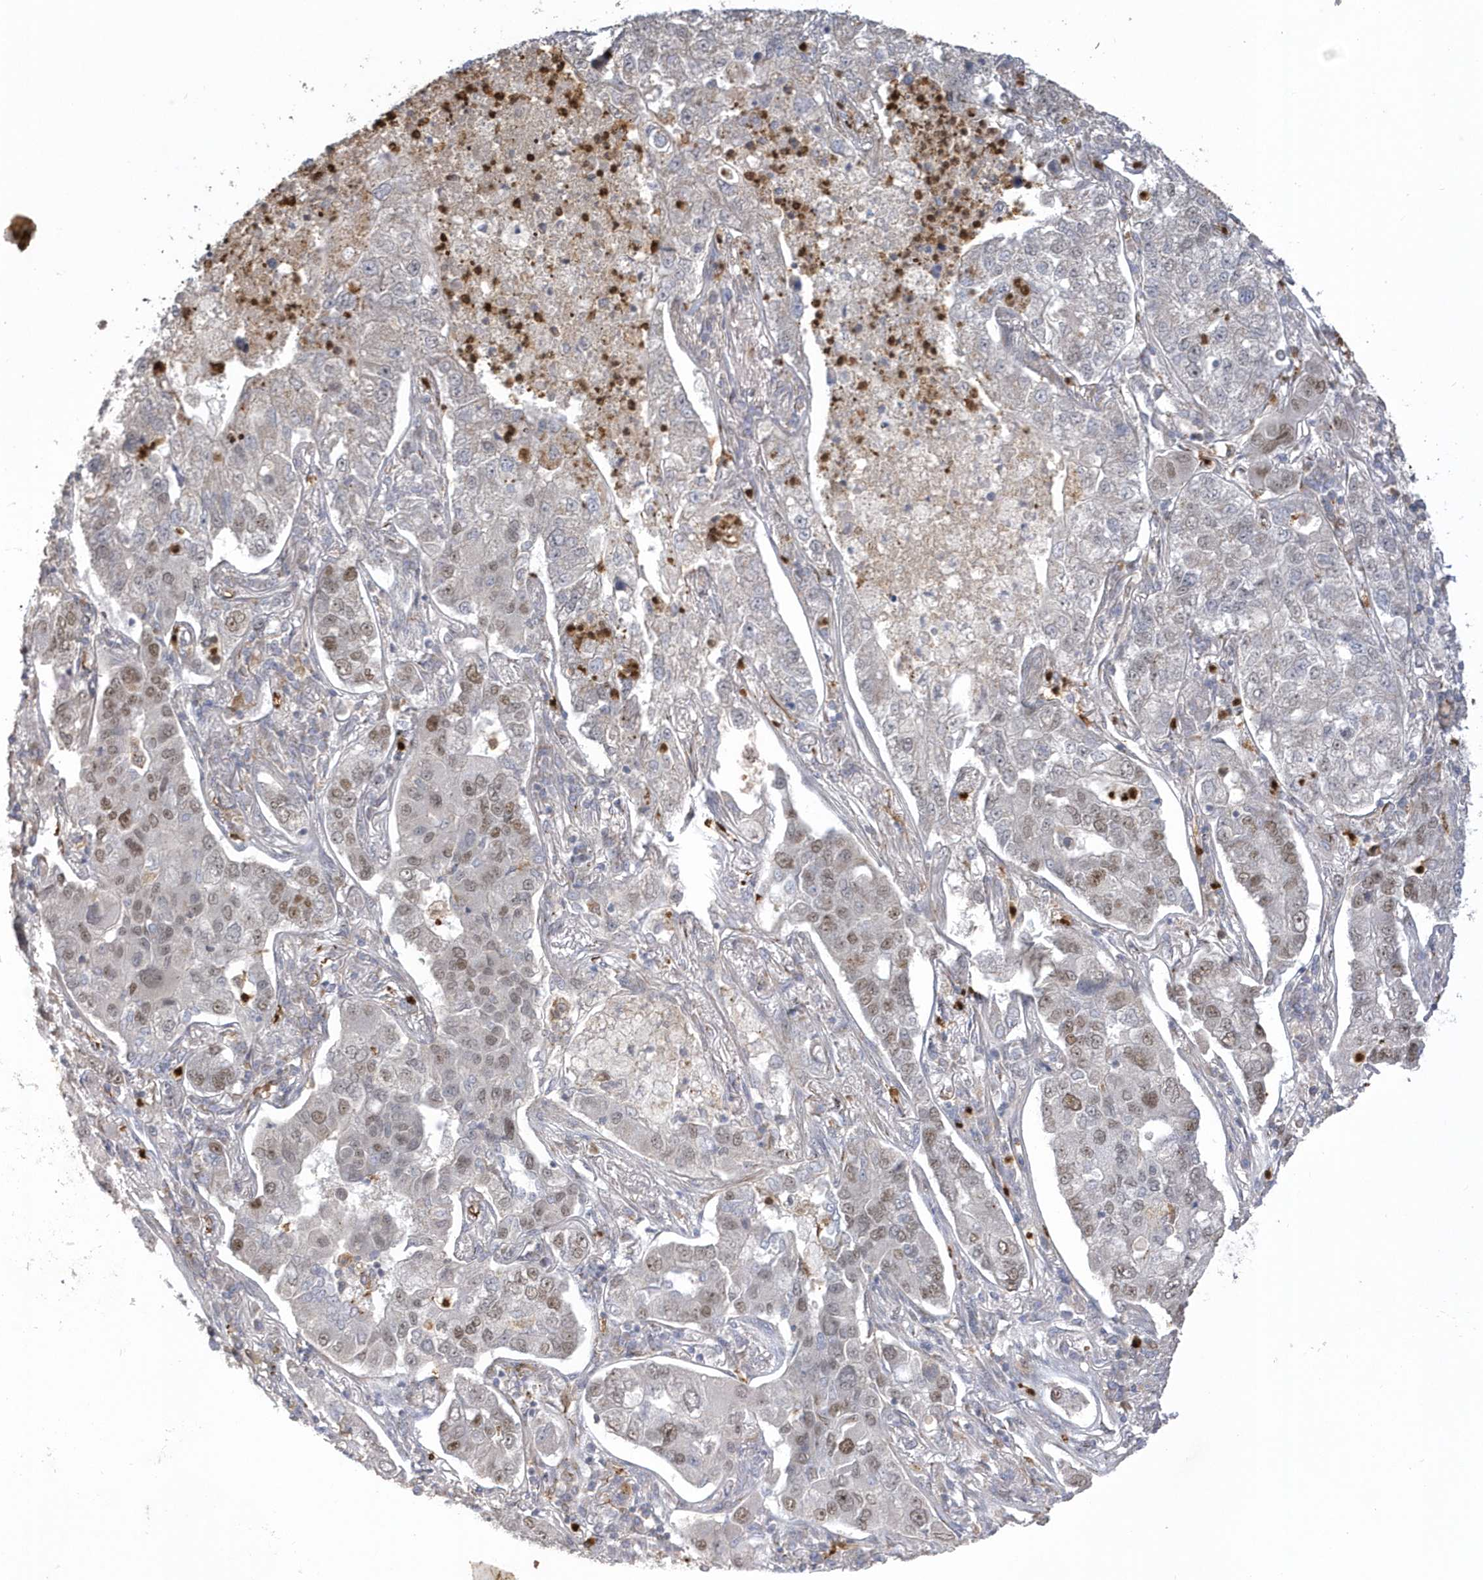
{"staining": {"intensity": "moderate", "quantity": "25%-75%", "location": "nuclear"}, "tissue": "lung cancer", "cell_type": "Tumor cells", "image_type": "cancer", "snomed": [{"axis": "morphology", "description": "Adenocarcinoma, NOS"}, {"axis": "topography", "description": "Lung"}], "caption": "Human lung cancer (adenocarcinoma) stained for a protein (brown) demonstrates moderate nuclear positive positivity in approximately 25%-75% of tumor cells.", "gene": "NAF1", "patient": {"sex": "male", "age": 49}}